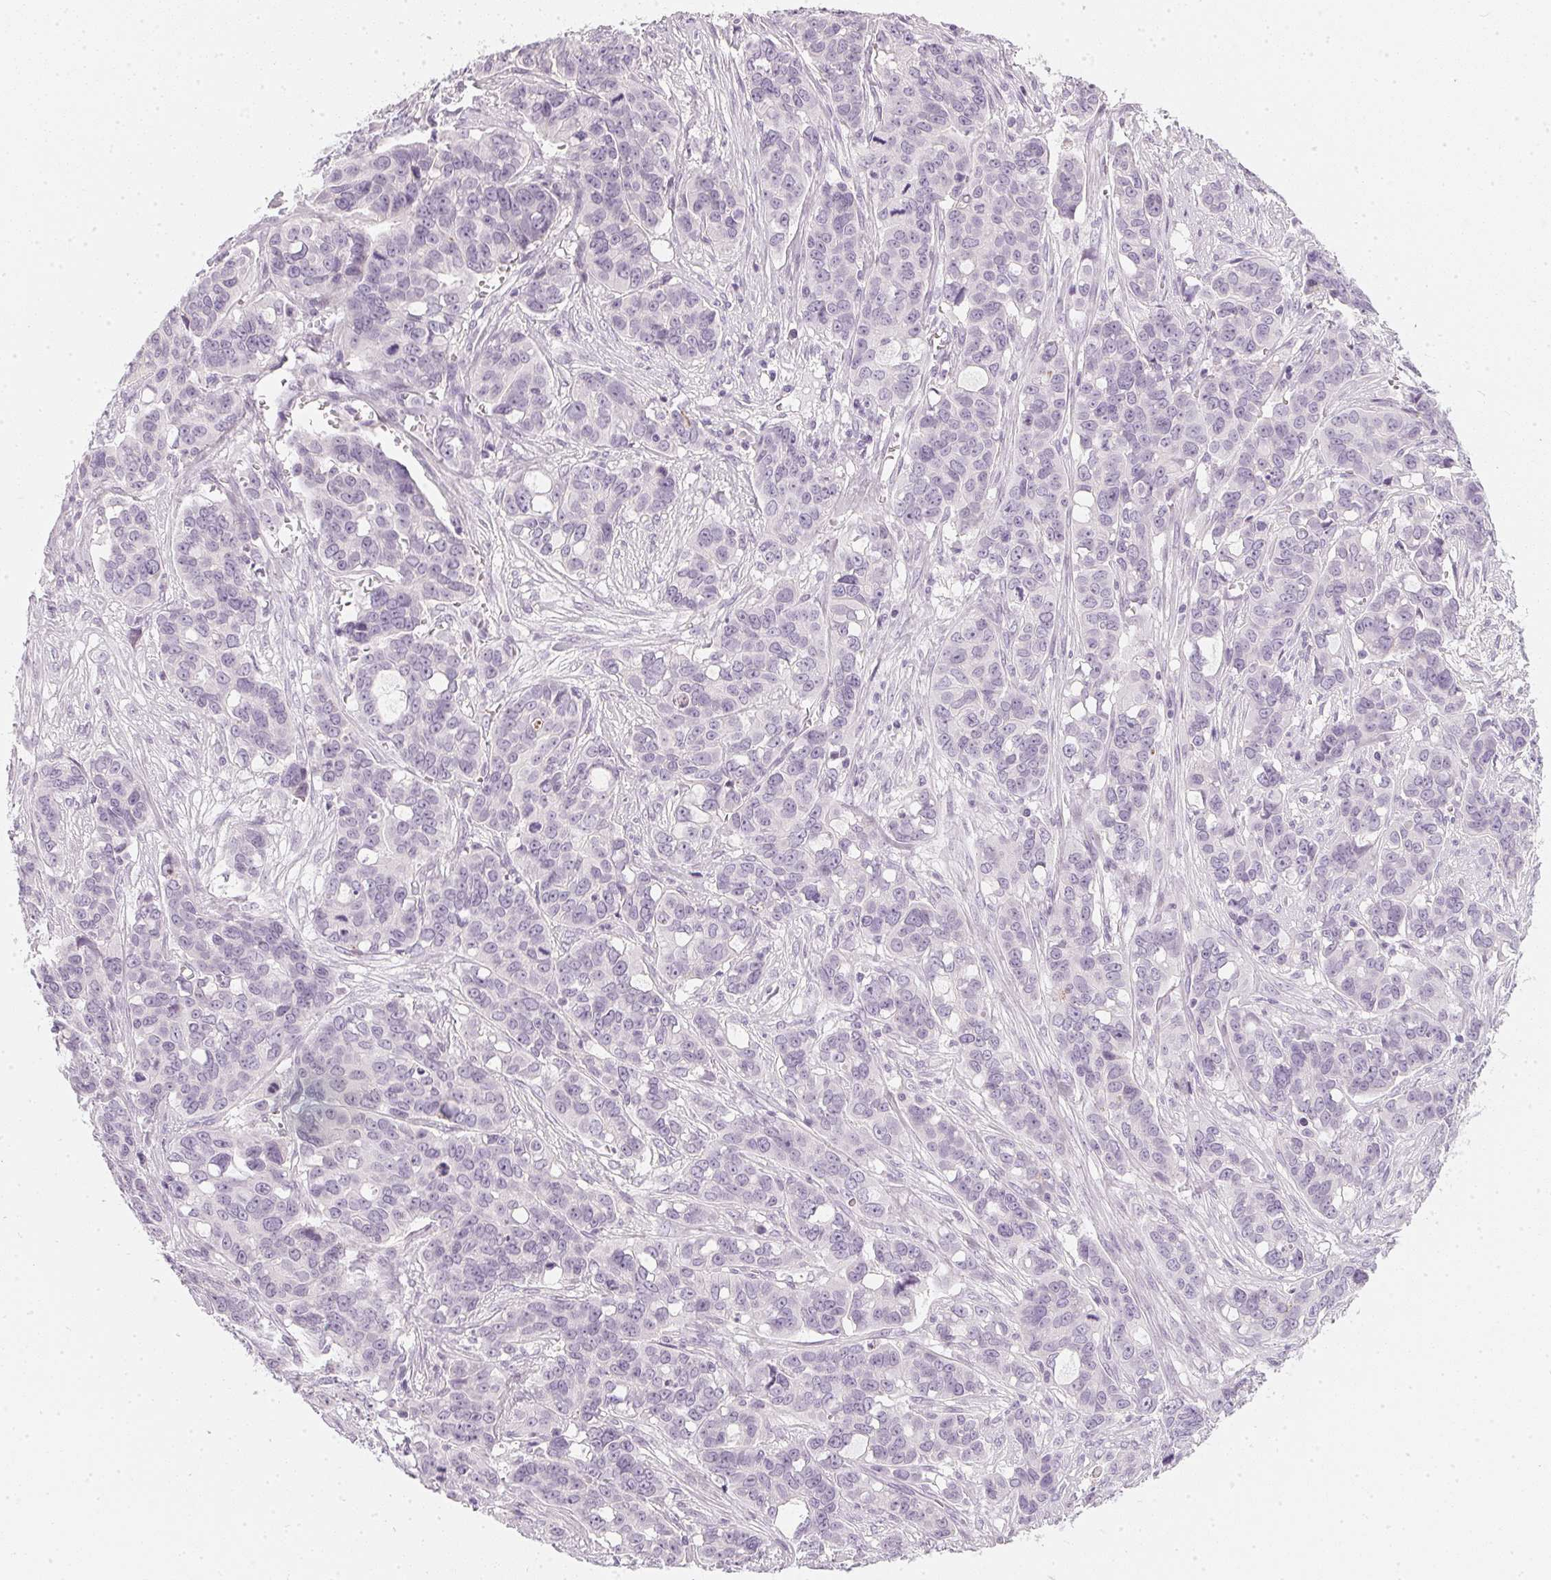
{"staining": {"intensity": "negative", "quantity": "none", "location": "none"}, "tissue": "ovarian cancer", "cell_type": "Tumor cells", "image_type": "cancer", "snomed": [{"axis": "morphology", "description": "Carcinoma, endometroid"}, {"axis": "topography", "description": "Ovary"}], "caption": "The image demonstrates no significant positivity in tumor cells of endometroid carcinoma (ovarian).", "gene": "CHST4", "patient": {"sex": "female", "age": 78}}